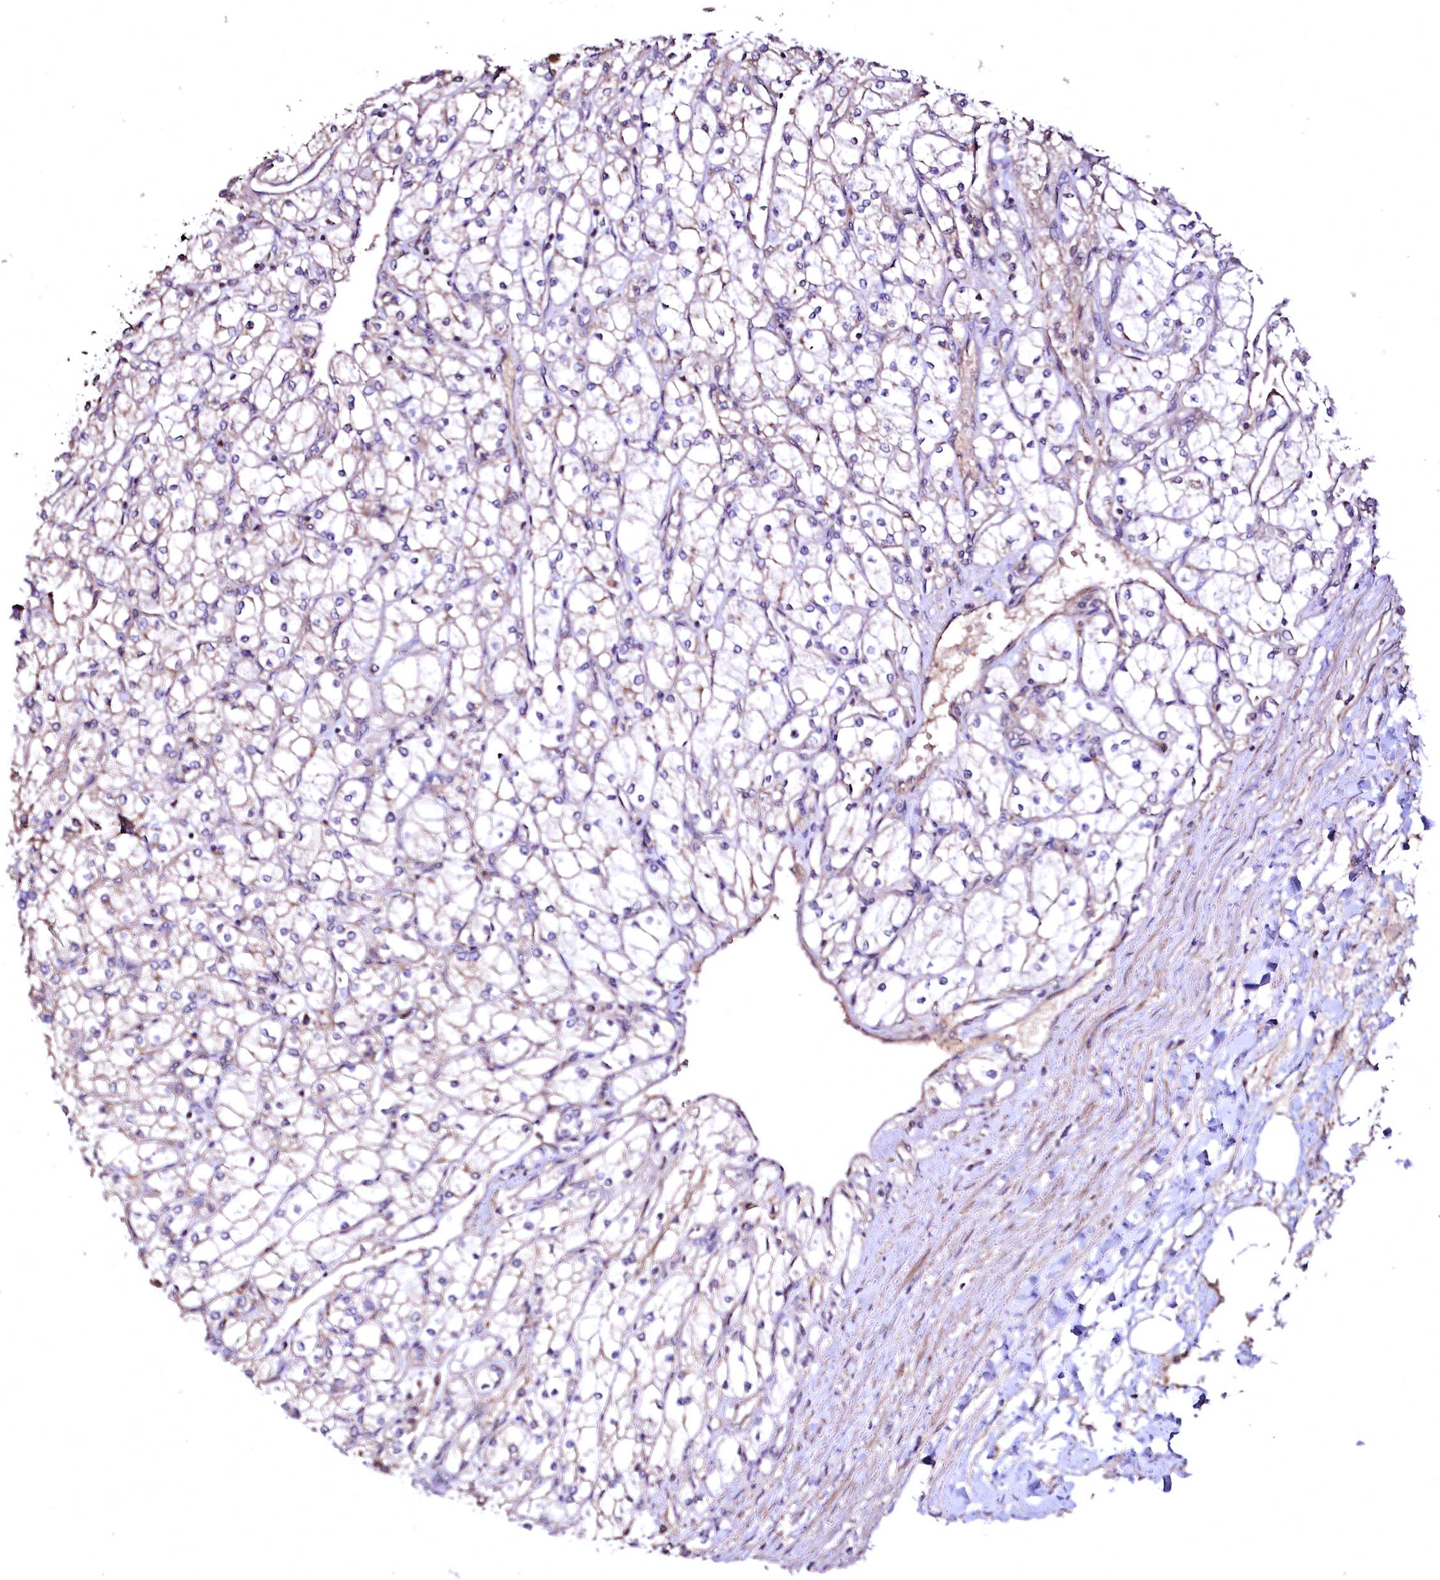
{"staining": {"intensity": "negative", "quantity": "none", "location": "none"}, "tissue": "renal cancer", "cell_type": "Tumor cells", "image_type": "cancer", "snomed": [{"axis": "morphology", "description": "Adenocarcinoma, NOS"}, {"axis": "topography", "description": "Kidney"}], "caption": "IHC micrograph of neoplastic tissue: human adenocarcinoma (renal) stained with DAB (3,3'-diaminobenzidine) reveals no significant protein expression in tumor cells.", "gene": "TBCEL", "patient": {"sex": "male", "age": 80}}